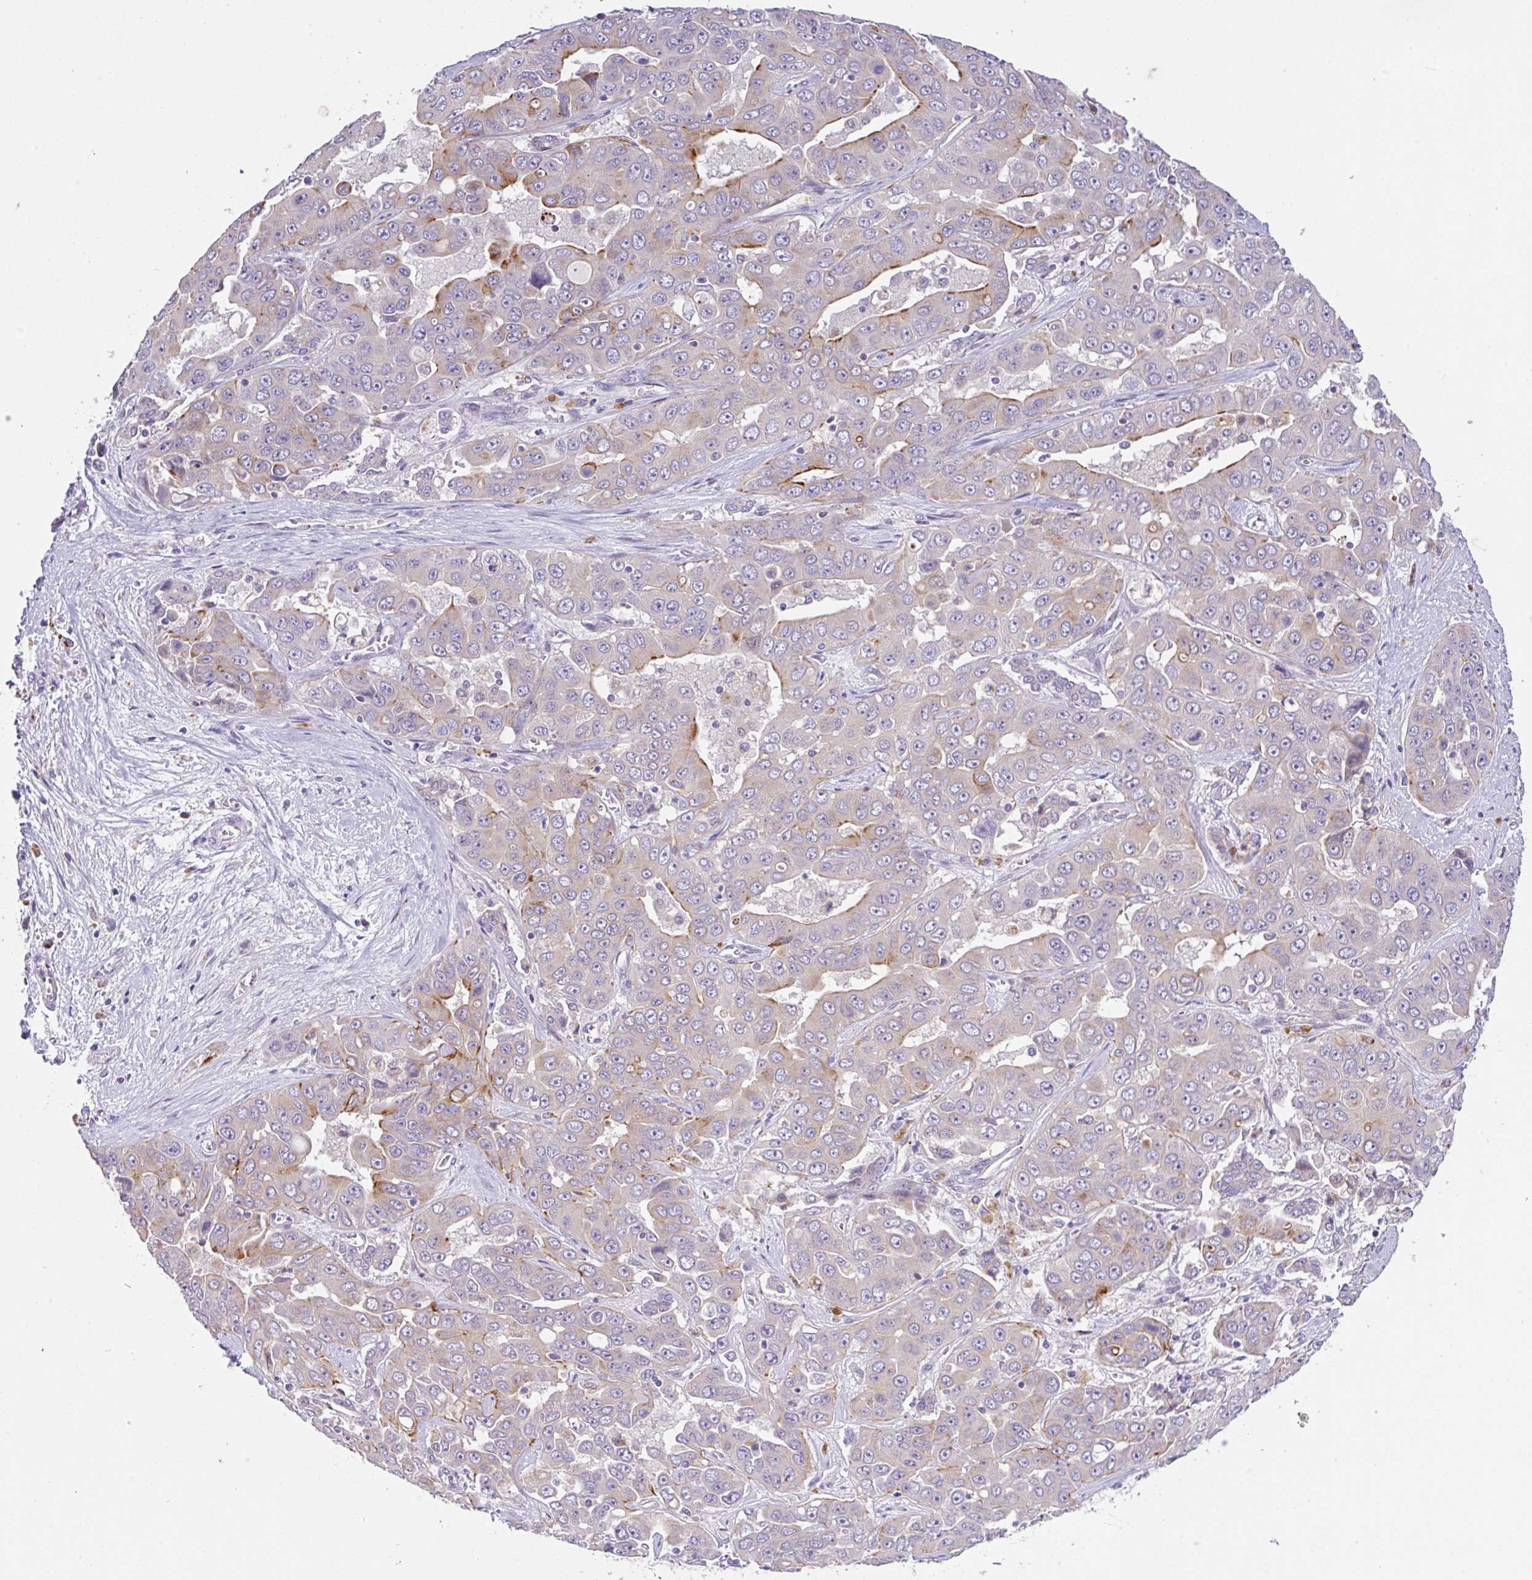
{"staining": {"intensity": "moderate", "quantity": "<25%", "location": "cytoplasmic/membranous"}, "tissue": "liver cancer", "cell_type": "Tumor cells", "image_type": "cancer", "snomed": [{"axis": "morphology", "description": "Cholangiocarcinoma"}, {"axis": "topography", "description": "Liver"}], "caption": "Liver cancer (cholangiocarcinoma) was stained to show a protein in brown. There is low levels of moderate cytoplasmic/membranous positivity in approximately <25% of tumor cells.", "gene": "EPN3", "patient": {"sex": "female", "age": 52}}